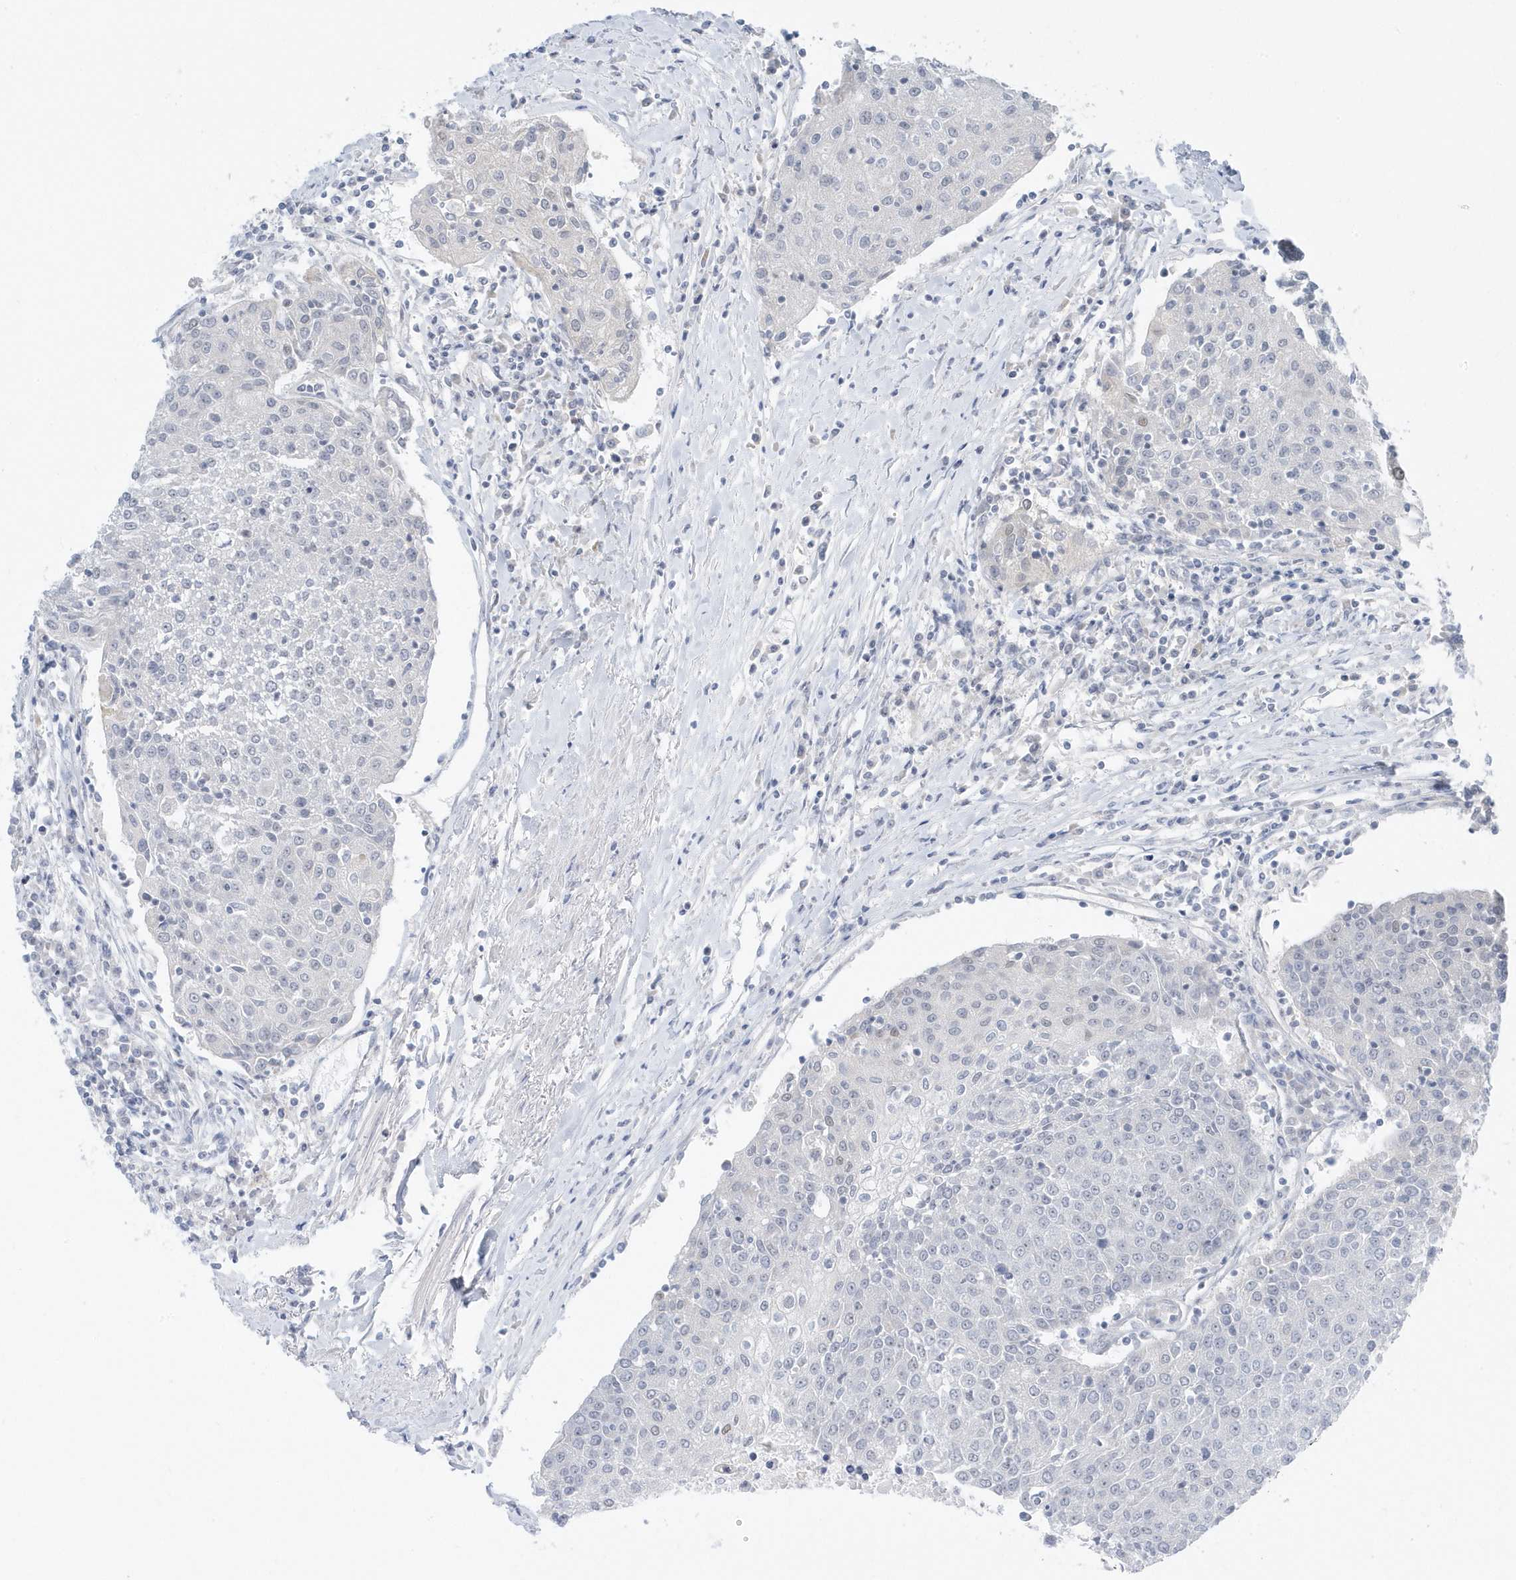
{"staining": {"intensity": "negative", "quantity": "none", "location": "none"}, "tissue": "urothelial cancer", "cell_type": "Tumor cells", "image_type": "cancer", "snomed": [{"axis": "morphology", "description": "Urothelial carcinoma, High grade"}, {"axis": "topography", "description": "Urinary bladder"}], "caption": "Tumor cells show no significant expression in urothelial carcinoma (high-grade). (Stains: DAB immunohistochemistry (IHC) with hematoxylin counter stain, Microscopy: brightfield microscopy at high magnification).", "gene": "ZNF740", "patient": {"sex": "female", "age": 85}}